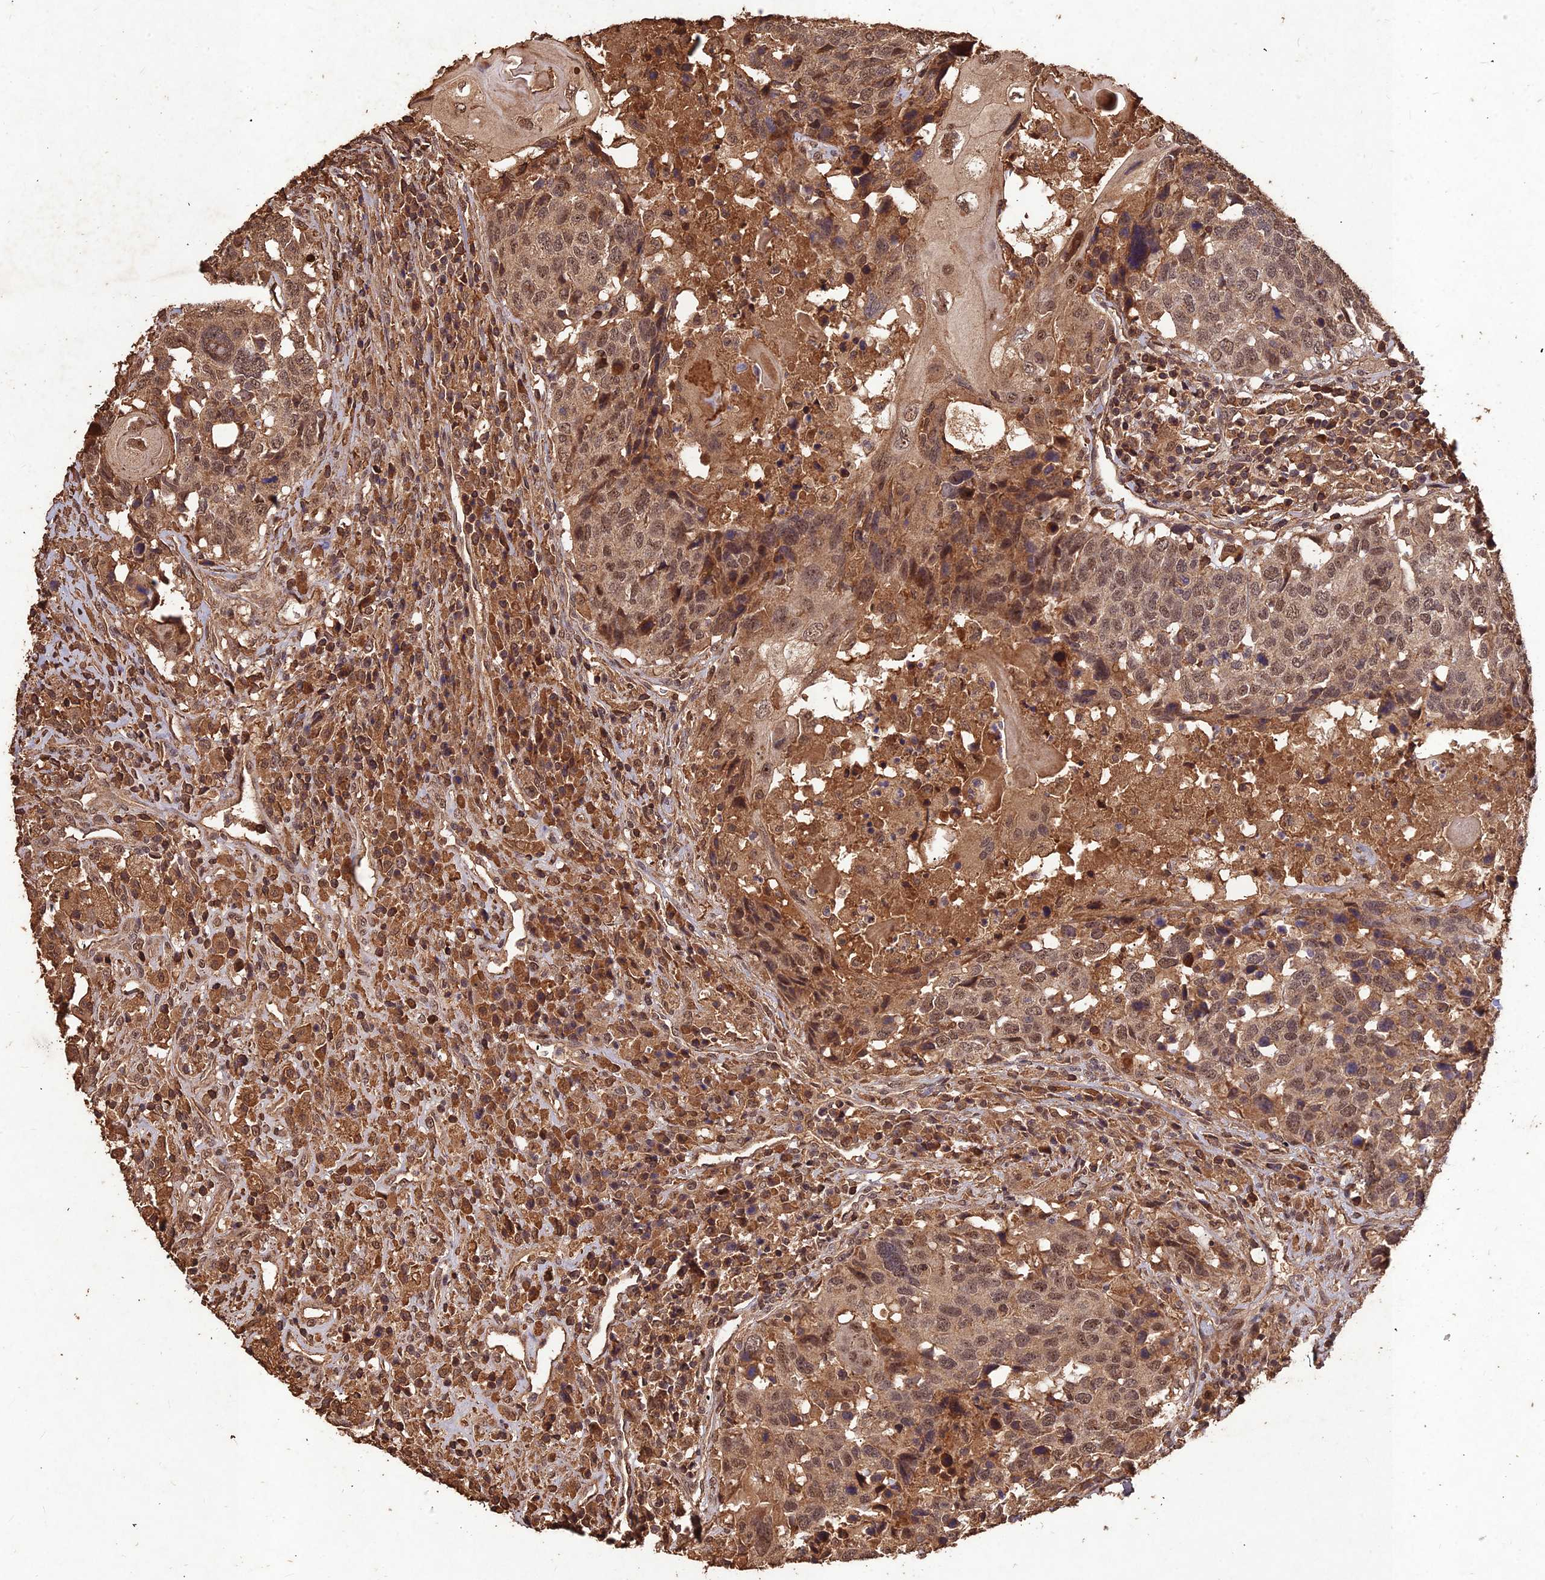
{"staining": {"intensity": "moderate", "quantity": ">75%", "location": "cytoplasmic/membranous,nuclear"}, "tissue": "head and neck cancer", "cell_type": "Tumor cells", "image_type": "cancer", "snomed": [{"axis": "morphology", "description": "Squamous cell carcinoma, NOS"}, {"axis": "topography", "description": "Head-Neck"}], "caption": "Squamous cell carcinoma (head and neck) was stained to show a protein in brown. There is medium levels of moderate cytoplasmic/membranous and nuclear expression in about >75% of tumor cells. (DAB IHC with brightfield microscopy, high magnification).", "gene": "SYMPK", "patient": {"sex": "male", "age": 66}}